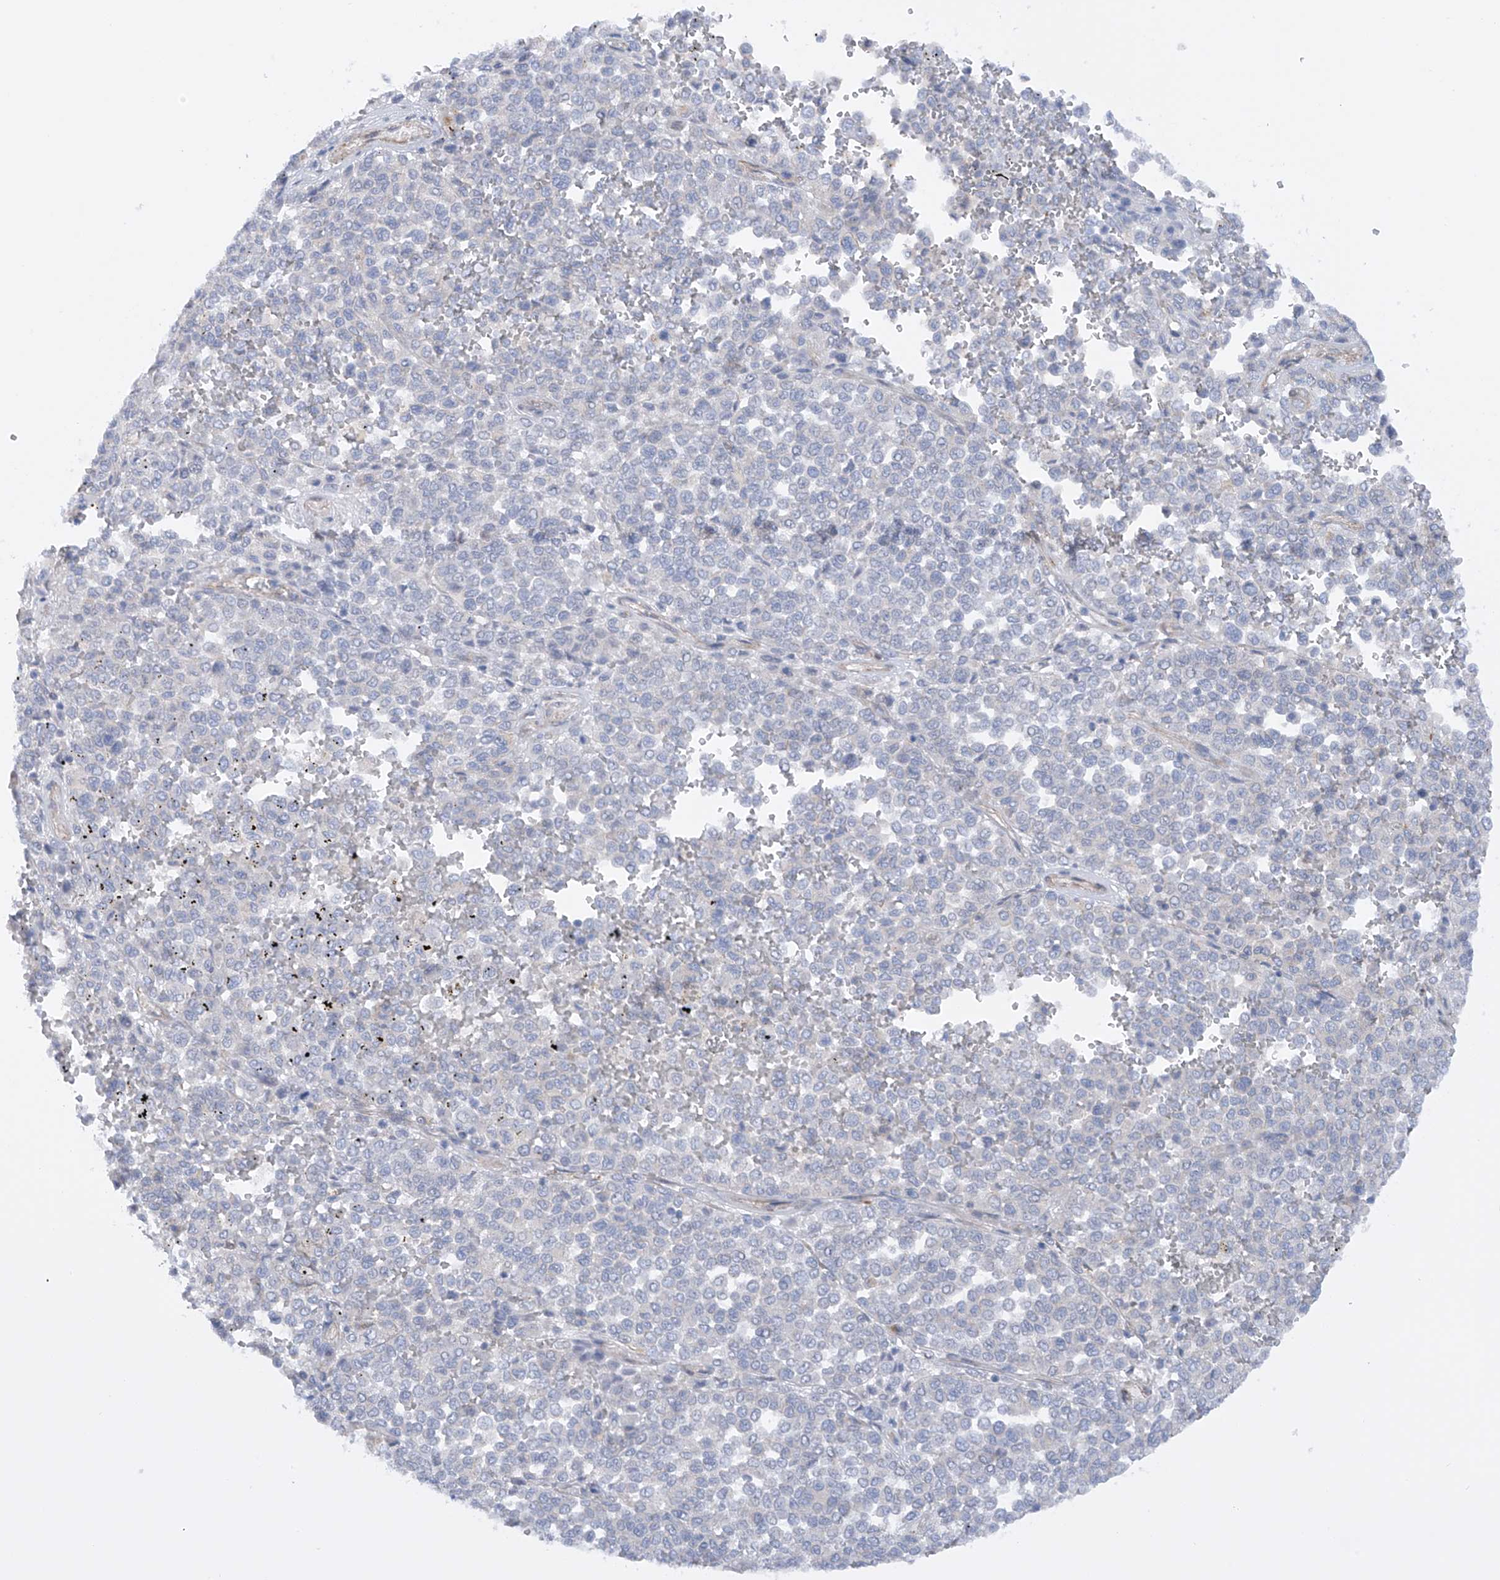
{"staining": {"intensity": "negative", "quantity": "none", "location": "none"}, "tissue": "melanoma", "cell_type": "Tumor cells", "image_type": "cancer", "snomed": [{"axis": "morphology", "description": "Malignant melanoma, Metastatic site"}, {"axis": "topography", "description": "Pancreas"}], "caption": "This is an IHC photomicrograph of human melanoma. There is no positivity in tumor cells.", "gene": "ZNF490", "patient": {"sex": "female", "age": 30}}